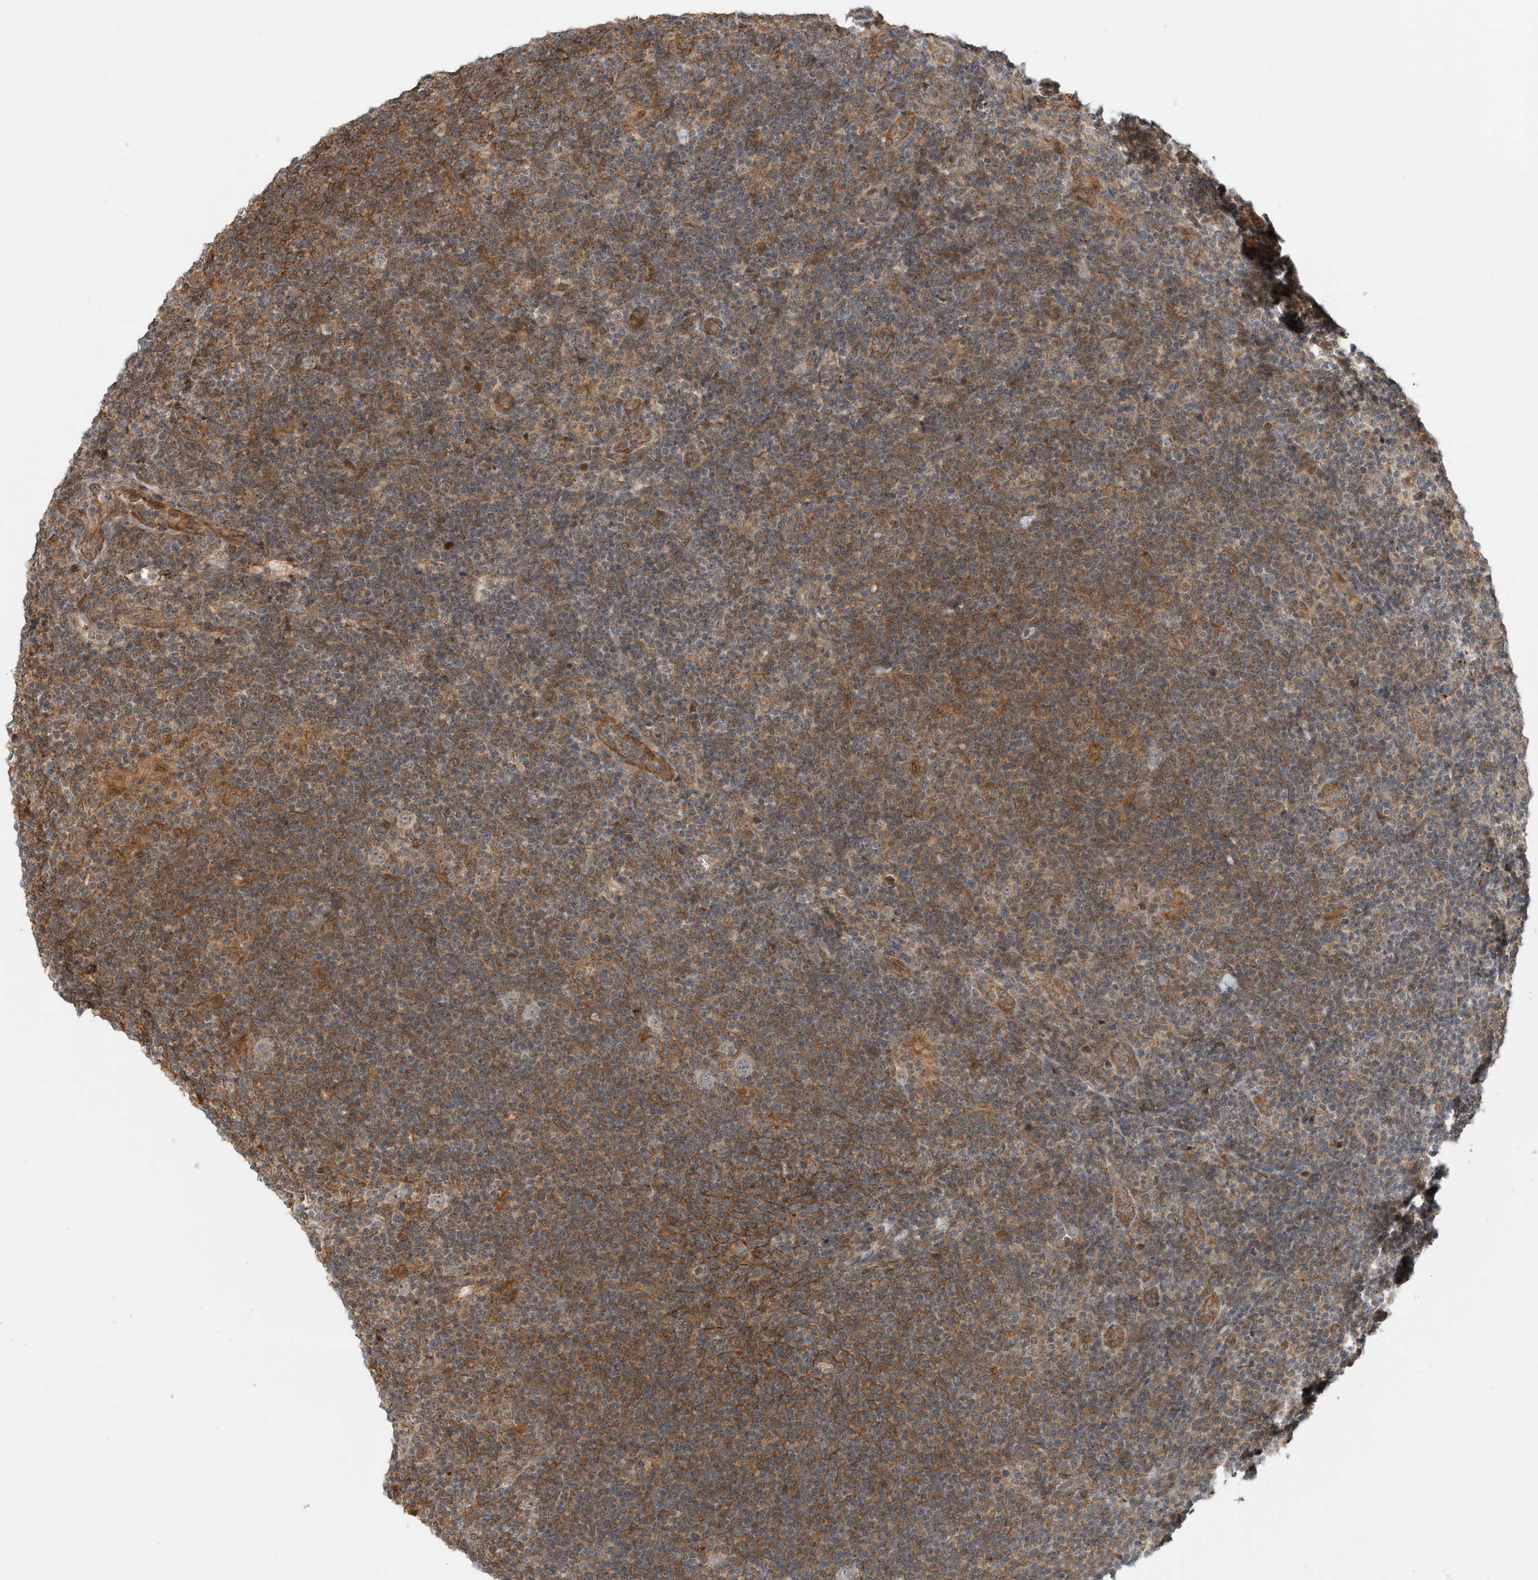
{"staining": {"intensity": "negative", "quantity": "none", "location": "none"}, "tissue": "lymphoma", "cell_type": "Tumor cells", "image_type": "cancer", "snomed": [{"axis": "morphology", "description": "Hodgkin's disease, NOS"}, {"axis": "topography", "description": "Lymph node"}], "caption": "Lymphoma was stained to show a protein in brown. There is no significant staining in tumor cells. (DAB (3,3'-diaminobenzidine) immunohistochemistry visualized using brightfield microscopy, high magnification).", "gene": "CPAMD8", "patient": {"sex": "female", "age": 57}}